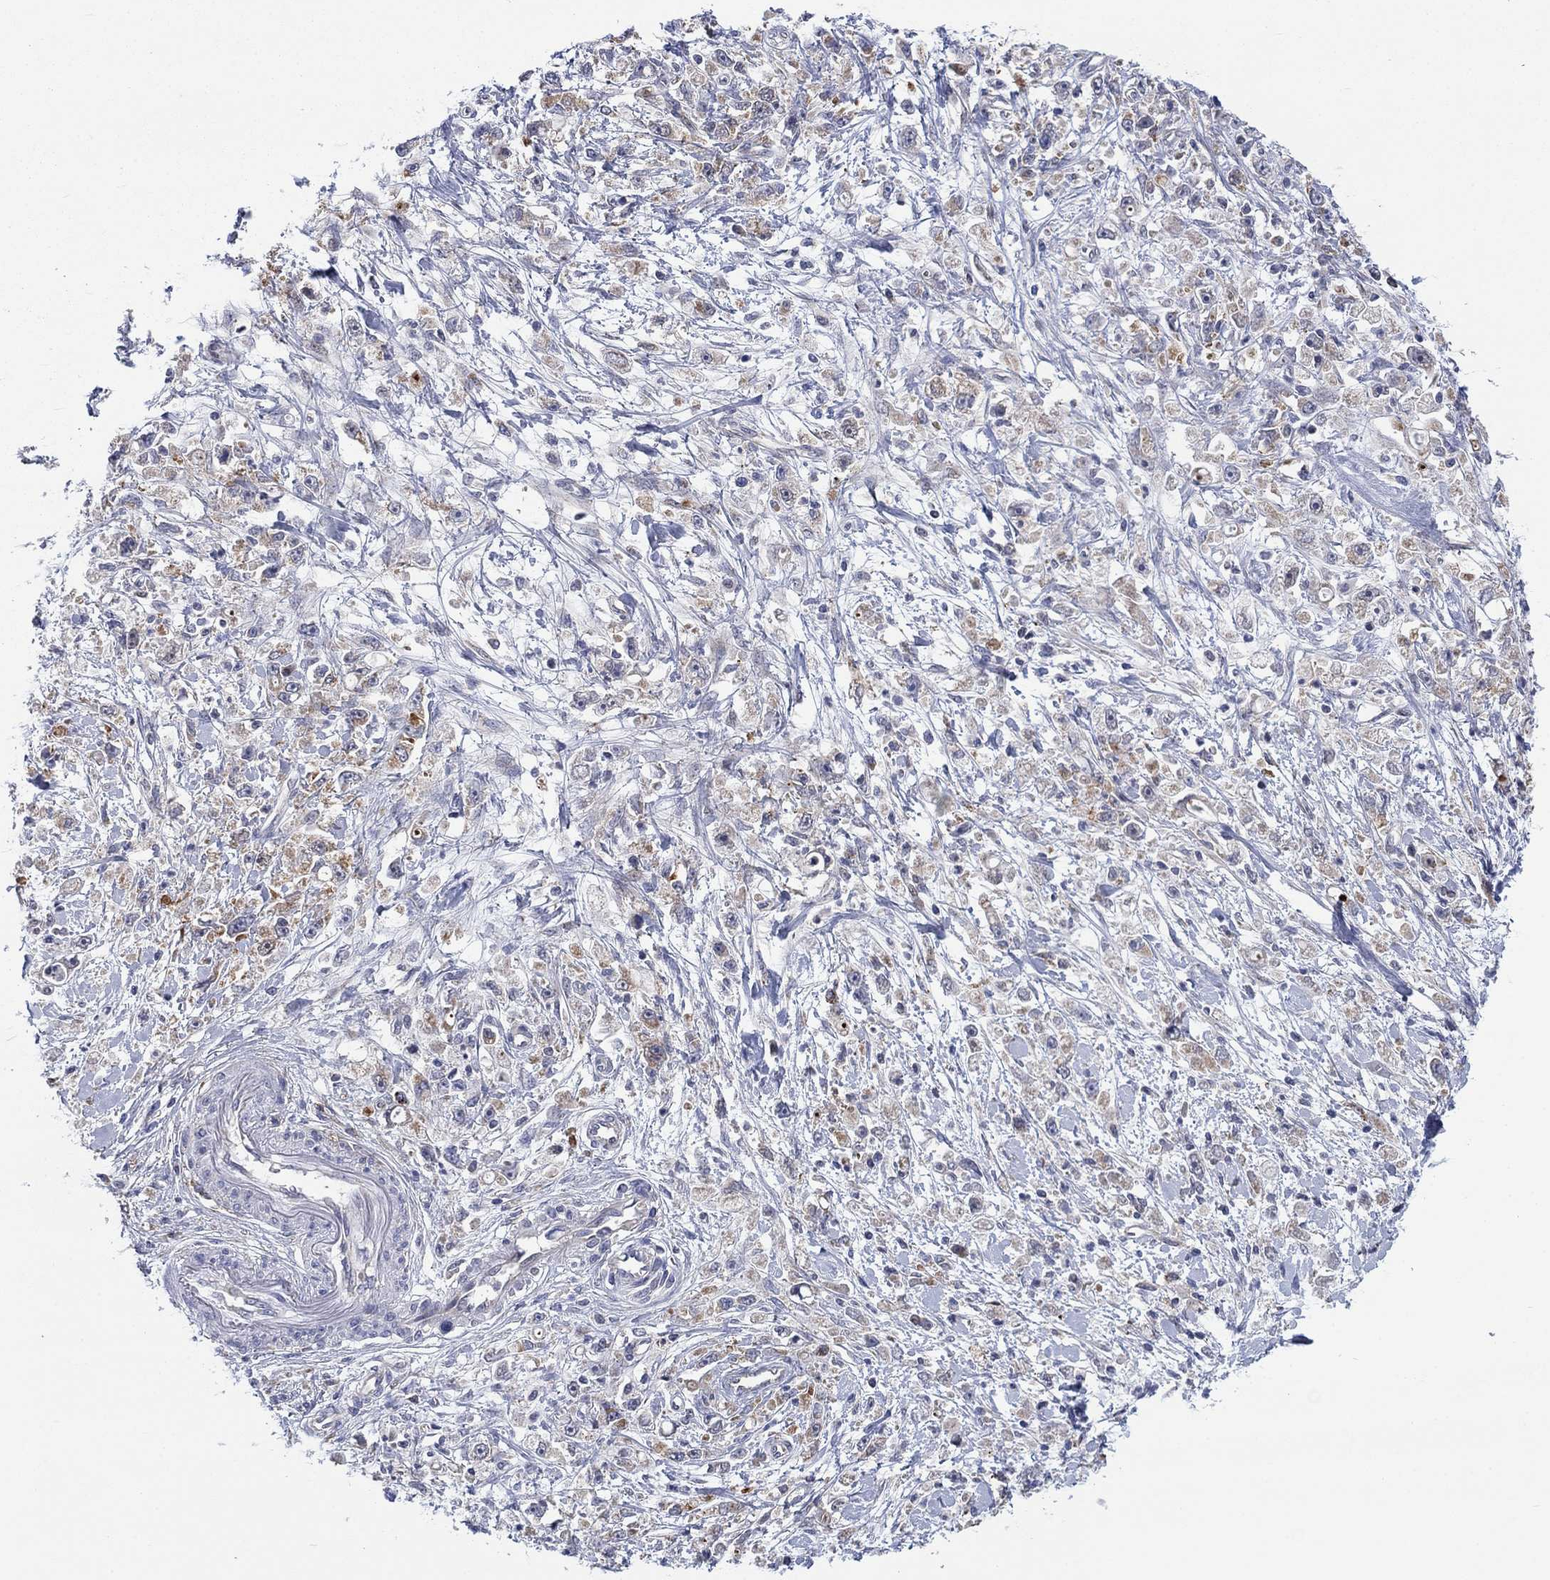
{"staining": {"intensity": "weak", "quantity": "25%-75%", "location": "cytoplasmic/membranous"}, "tissue": "stomach cancer", "cell_type": "Tumor cells", "image_type": "cancer", "snomed": [{"axis": "morphology", "description": "Adenocarcinoma, NOS"}, {"axis": "topography", "description": "Stomach"}], "caption": "Immunohistochemistry (DAB) staining of stomach cancer (adenocarcinoma) reveals weak cytoplasmic/membranous protein staining in approximately 25%-75% of tumor cells. (Stains: DAB in brown, nuclei in blue, Microscopy: brightfield microscopy at high magnification).", "gene": "SLC35F2", "patient": {"sex": "female", "age": 59}}